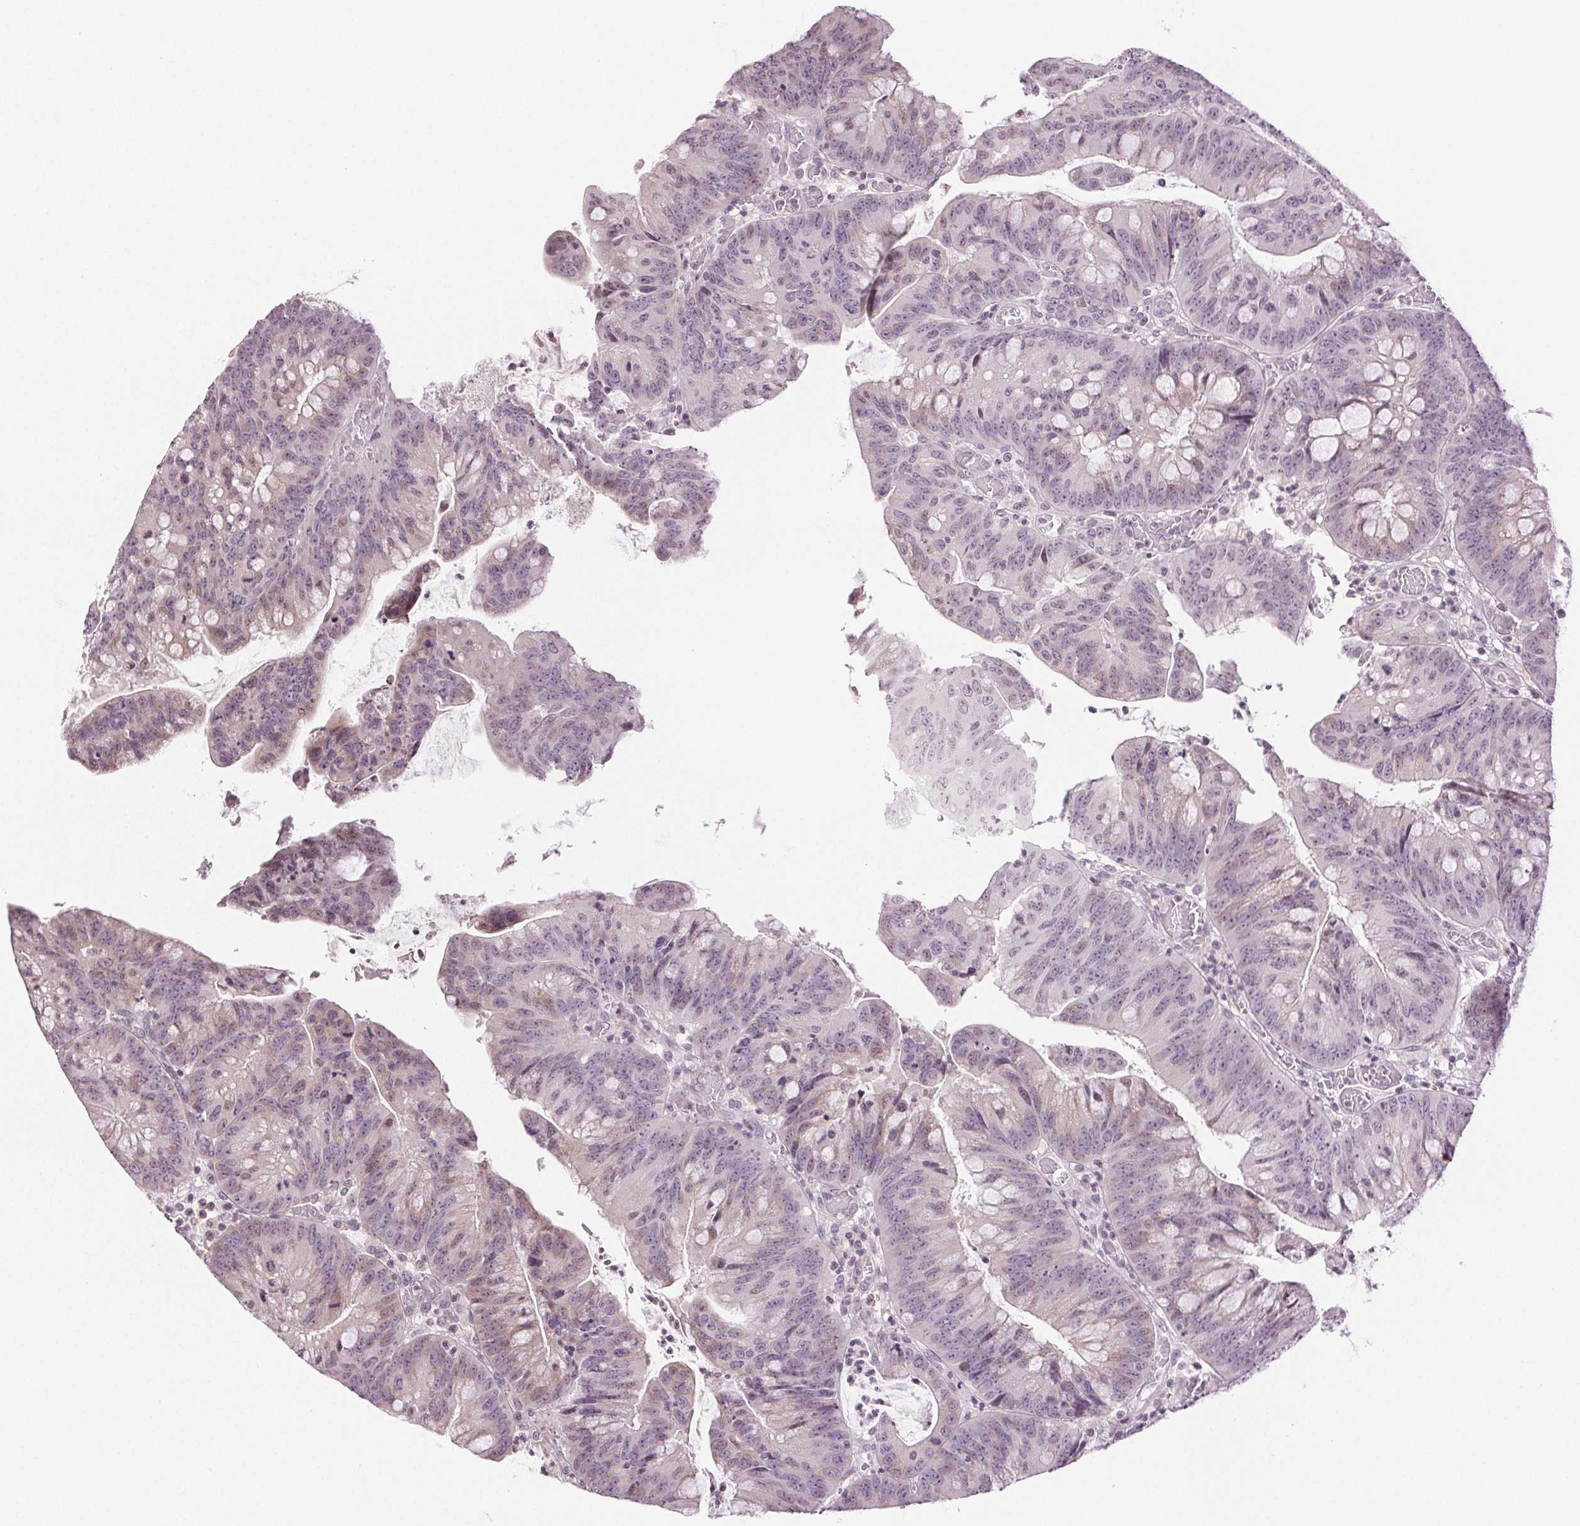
{"staining": {"intensity": "negative", "quantity": "none", "location": "none"}, "tissue": "colorectal cancer", "cell_type": "Tumor cells", "image_type": "cancer", "snomed": [{"axis": "morphology", "description": "Adenocarcinoma, NOS"}, {"axis": "topography", "description": "Colon"}], "caption": "Immunohistochemistry photomicrograph of neoplastic tissue: human colorectal cancer stained with DAB shows no significant protein expression in tumor cells.", "gene": "TNNT3", "patient": {"sex": "male", "age": 62}}